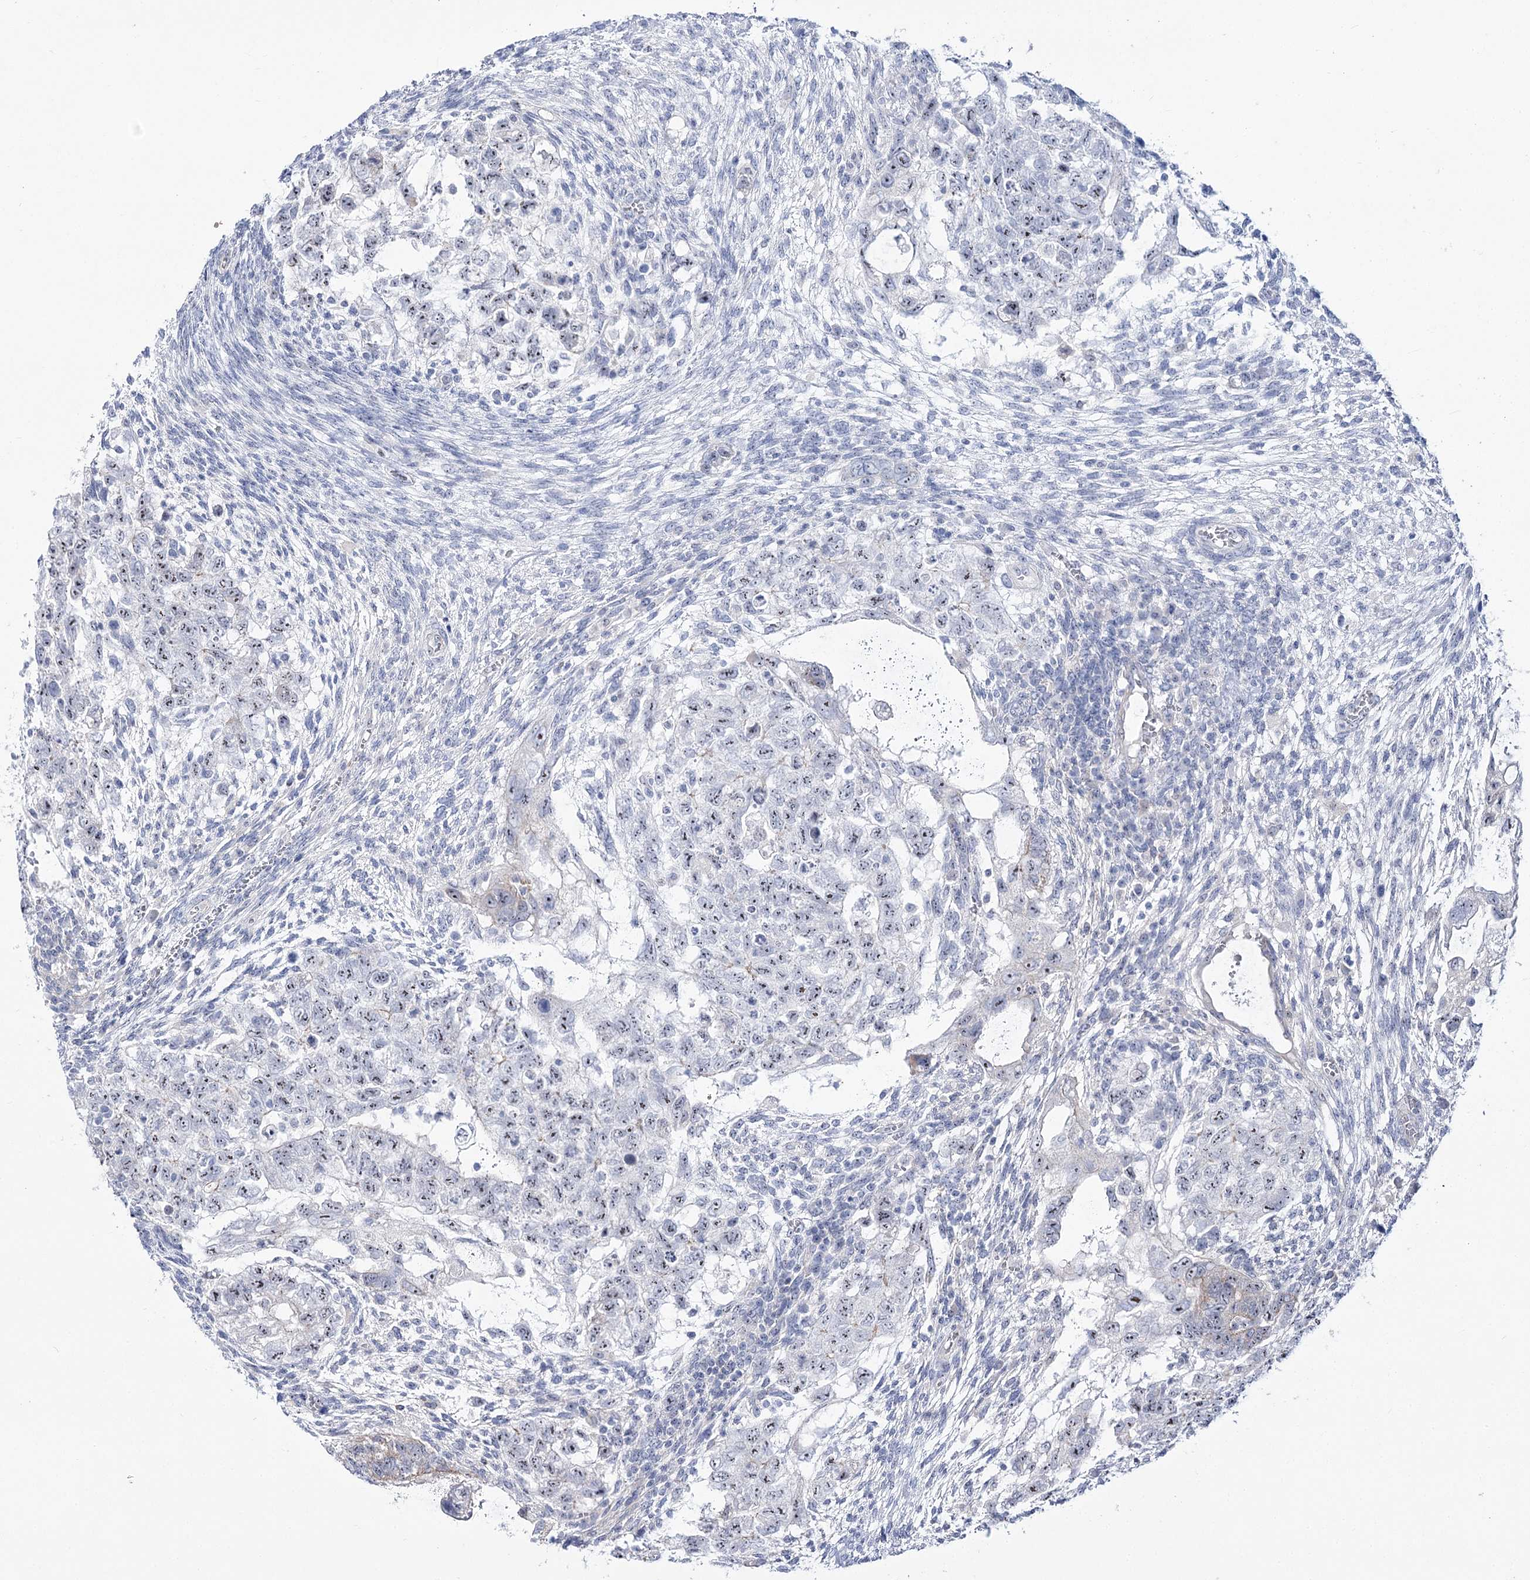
{"staining": {"intensity": "weak", "quantity": "25%-75%", "location": "nuclear"}, "tissue": "testis cancer", "cell_type": "Tumor cells", "image_type": "cancer", "snomed": [{"axis": "morphology", "description": "Carcinoma, Embryonal, NOS"}, {"axis": "topography", "description": "Testis"}], "caption": "Human testis cancer (embryonal carcinoma) stained for a protein (brown) demonstrates weak nuclear positive expression in approximately 25%-75% of tumor cells.", "gene": "SUOX", "patient": {"sex": "male", "age": 37}}